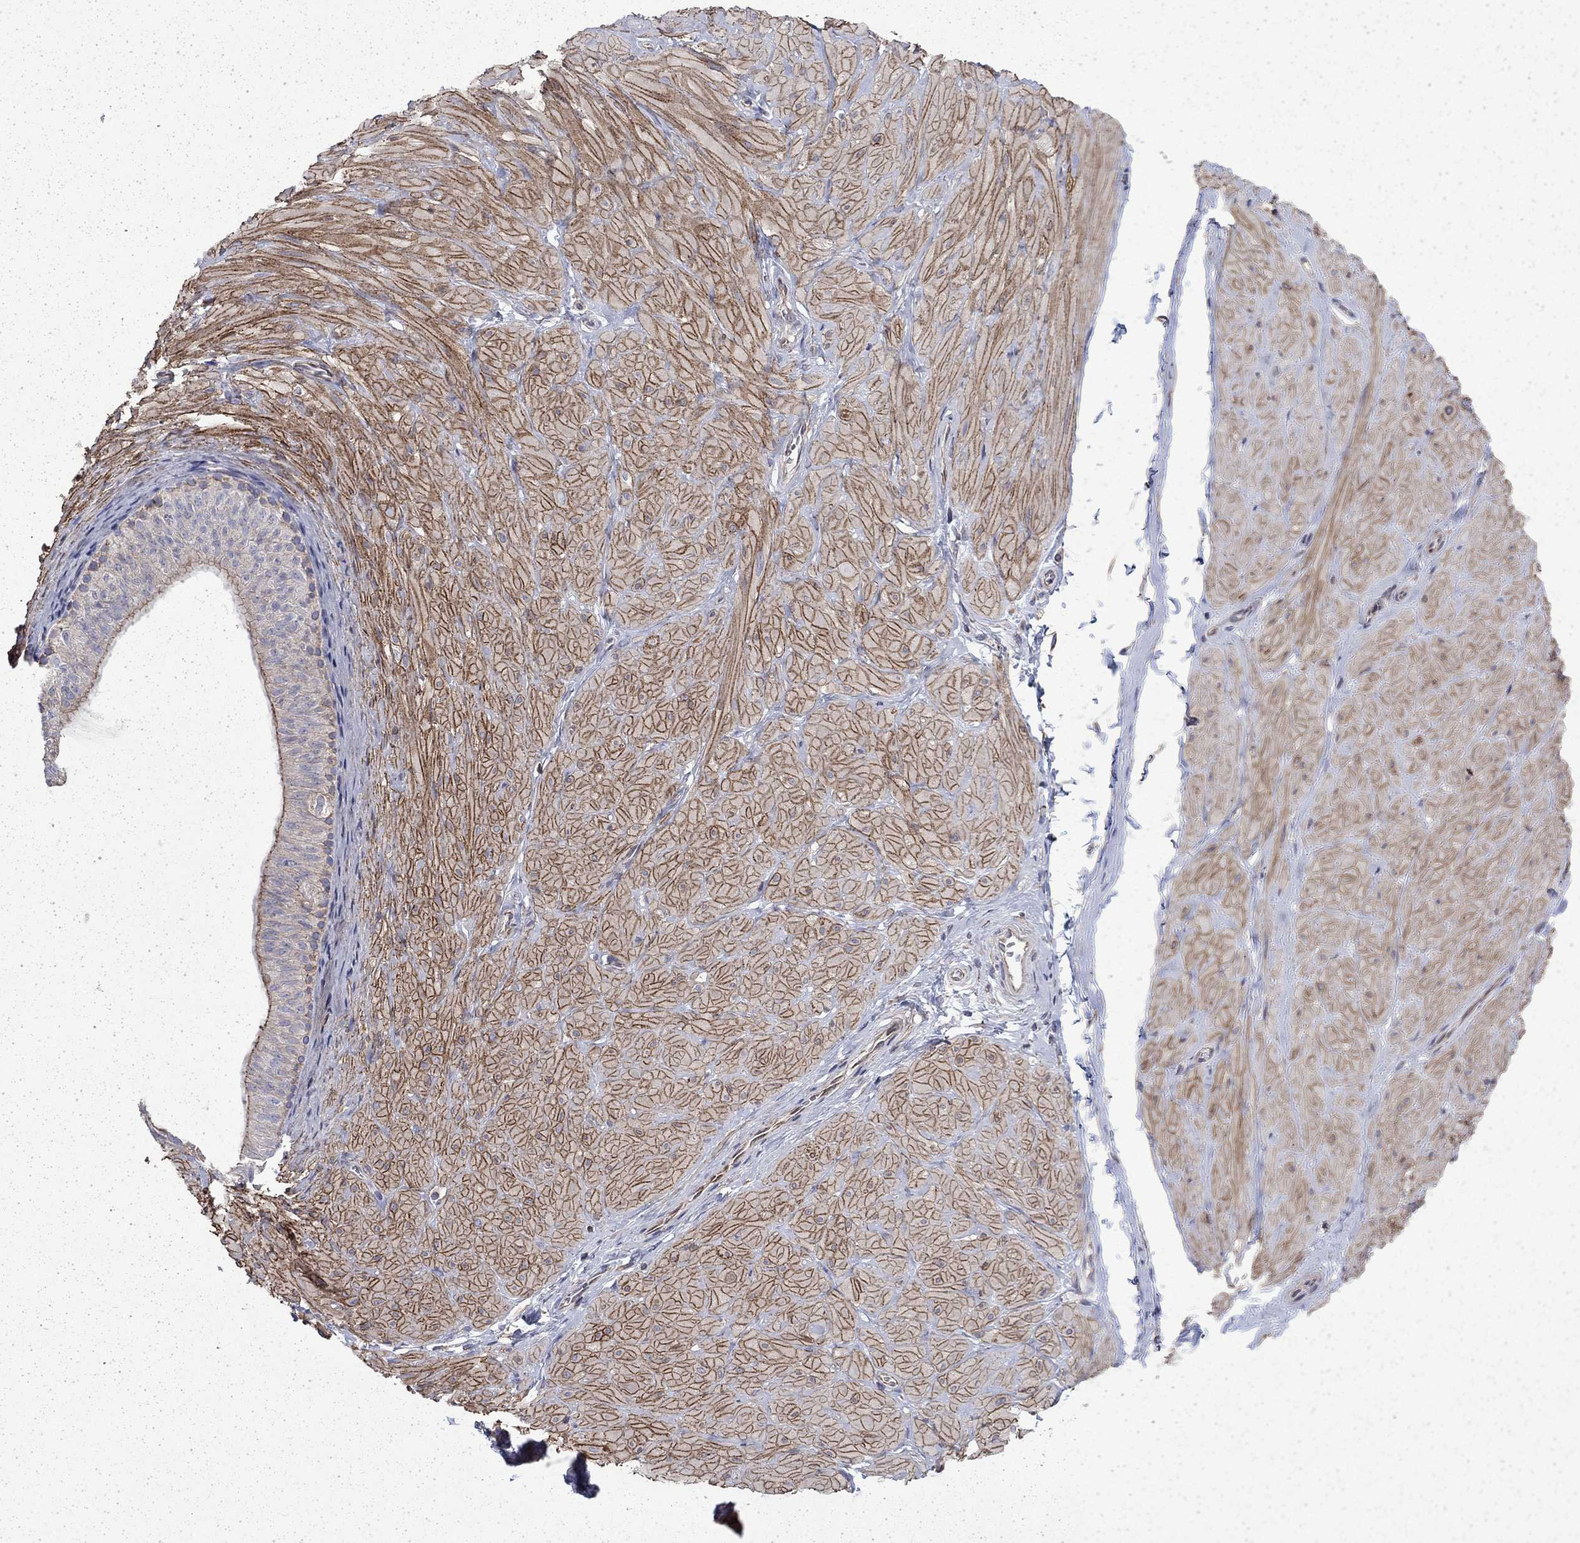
{"staining": {"intensity": "negative", "quantity": "none", "location": "none"}, "tissue": "adipose tissue", "cell_type": "Adipocytes", "image_type": "normal", "snomed": [{"axis": "morphology", "description": "Normal tissue, NOS"}, {"axis": "topography", "description": "Smooth muscle"}, {"axis": "topography", "description": "Peripheral nerve tissue"}], "caption": "High magnification brightfield microscopy of normal adipose tissue stained with DAB (3,3'-diaminobenzidine) (brown) and counterstained with hematoxylin (blue): adipocytes show no significant expression.", "gene": "DTNA", "patient": {"sex": "male", "age": 22}}